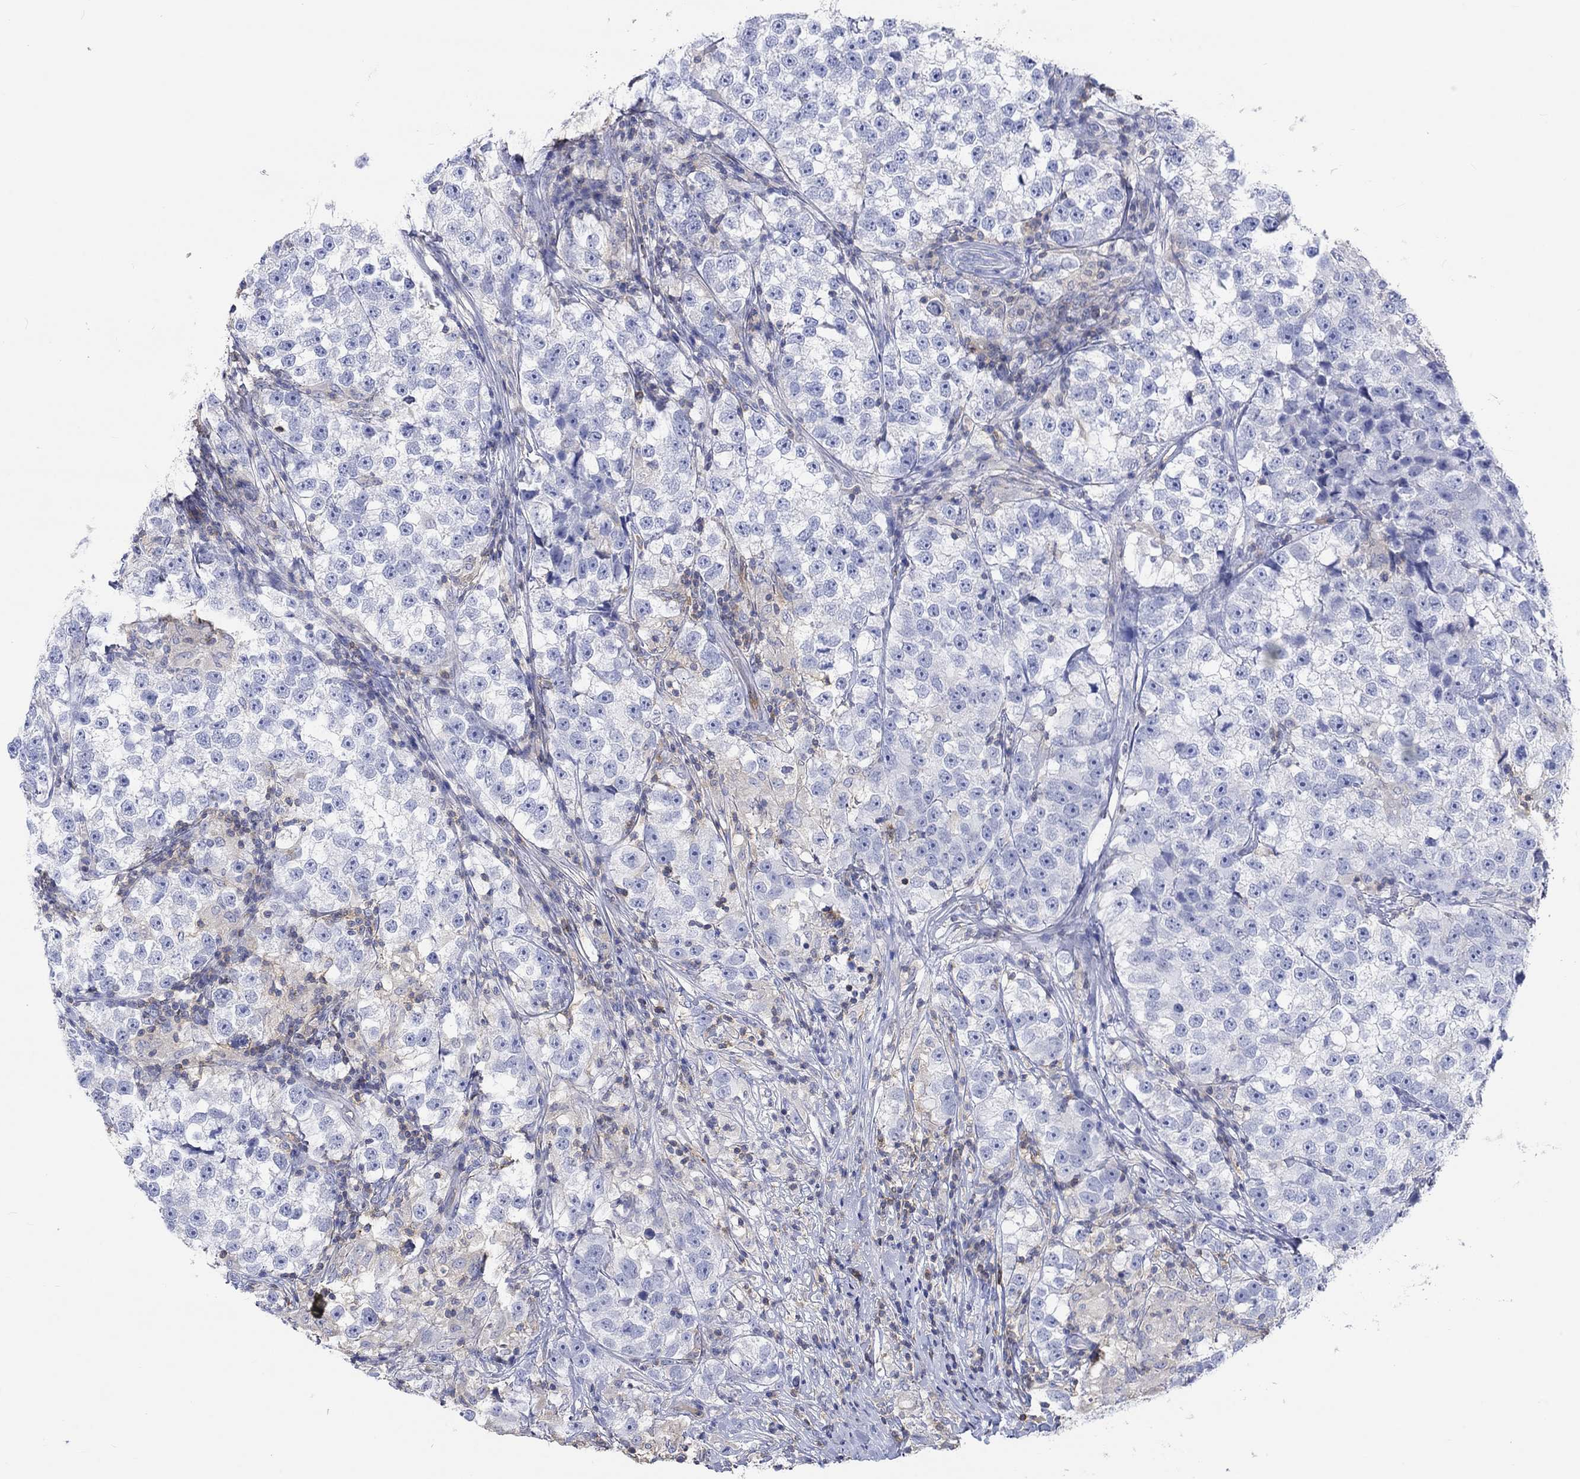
{"staining": {"intensity": "negative", "quantity": "none", "location": "none"}, "tissue": "testis cancer", "cell_type": "Tumor cells", "image_type": "cancer", "snomed": [{"axis": "morphology", "description": "Seminoma, NOS"}, {"axis": "topography", "description": "Testis"}], "caption": "Testis cancer (seminoma) stained for a protein using IHC shows no staining tumor cells.", "gene": "GCM1", "patient": {"sex": "male", "age": 46}}